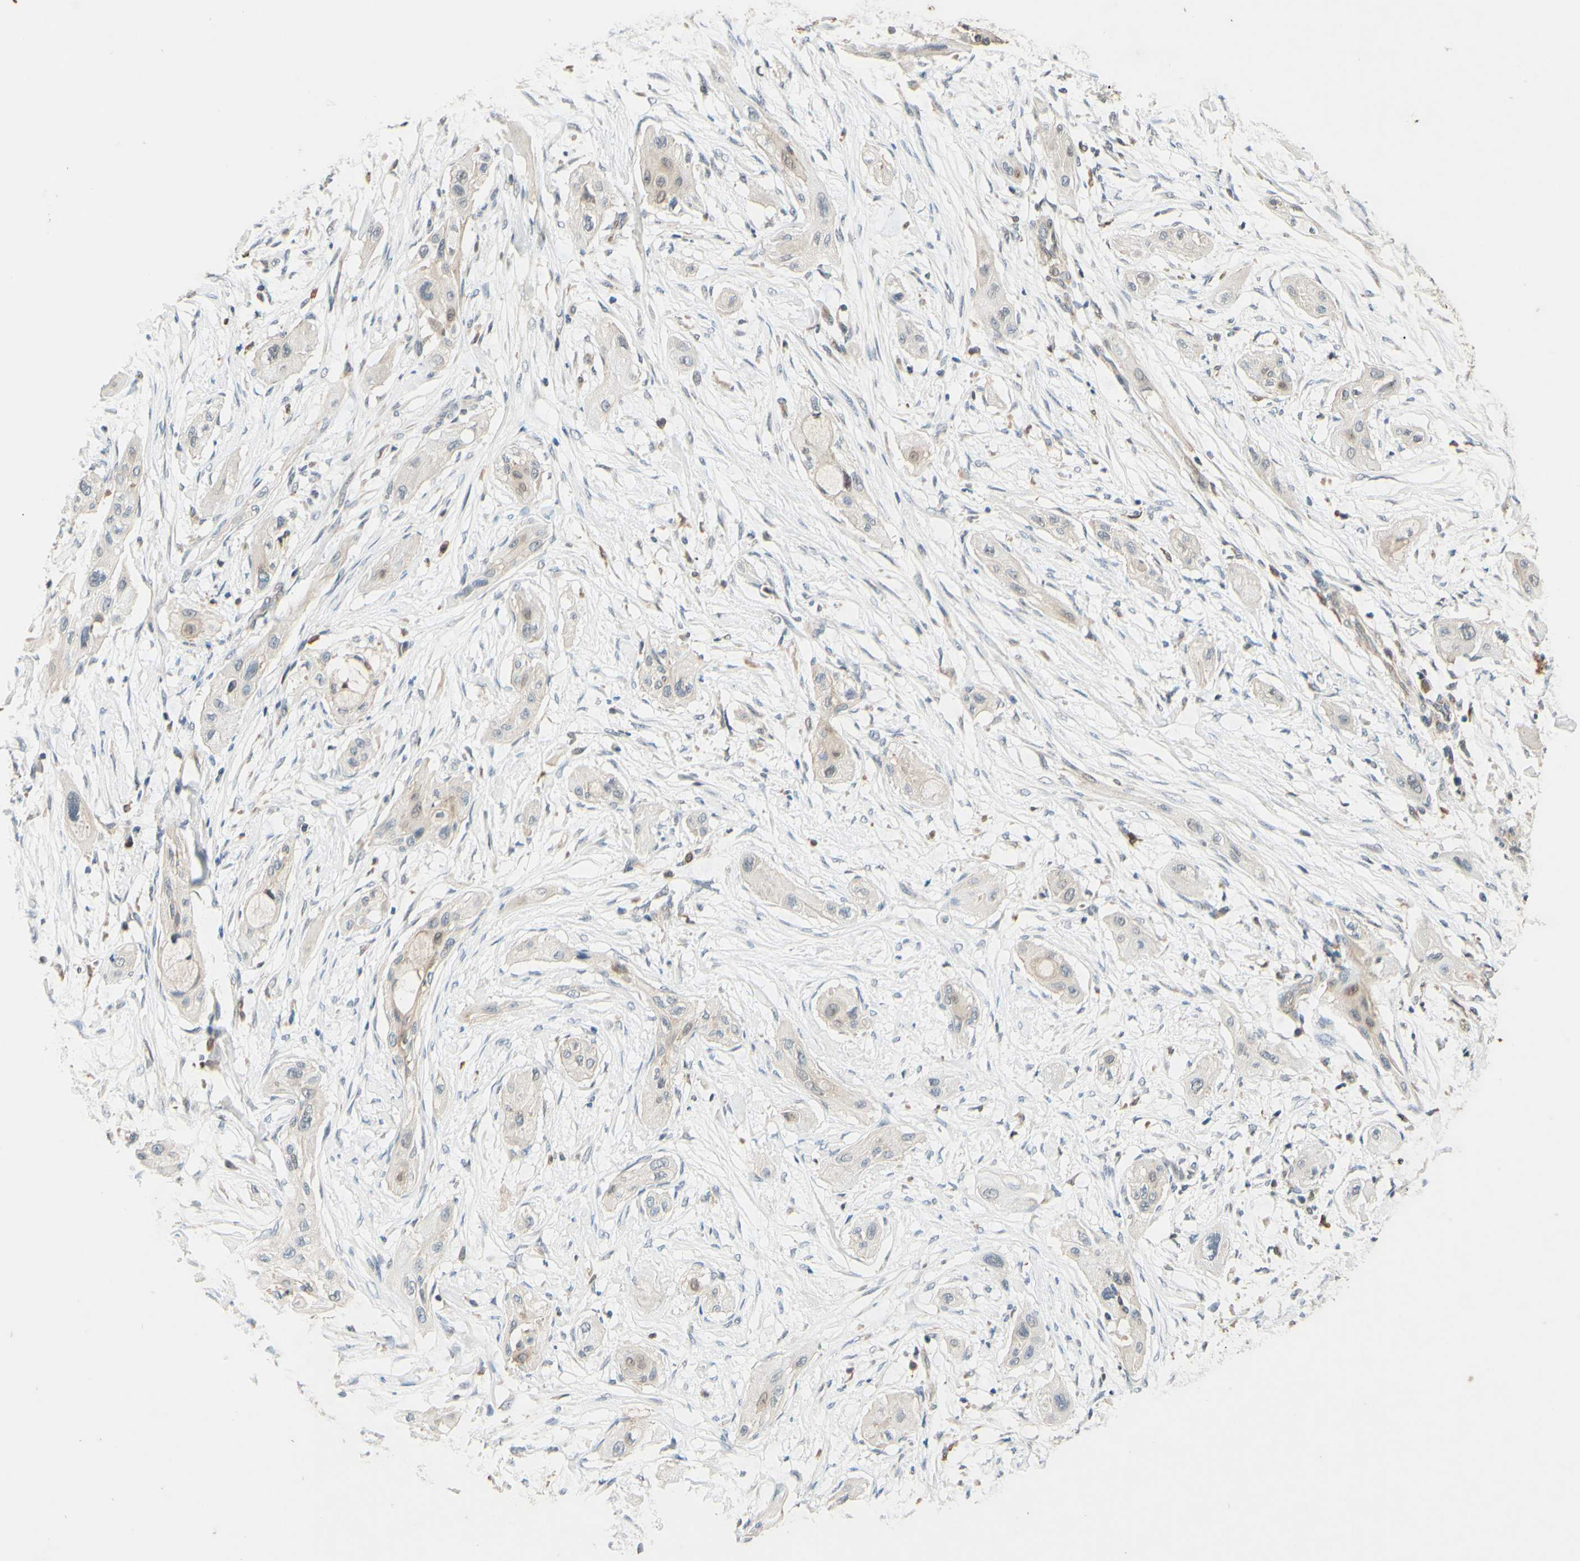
{"staining": {"intensity": "weak", "quantity": "25%-75%", "location": "cytoplasmic/membranous"}, "tissue": "lung cancer", "cell_type": "Tumor cells", "image_type": "cancer", "snomed": [{"axis": "morphology", "description": "Squamous cell carcinoma, NOS"}, {"axis": "topography", "description": "Lung"}], "caption": "Immunohistochemical staining of lung squamous cell carcinoma shows weak cytoplasmic/membranous protein positivity in about 25%-75% of tumor cells. (brown staining indicates protein expression, while blue staining denotes nuclei).", "gene": "GATA1", "patient": {"sex": "female", "age": 47}}